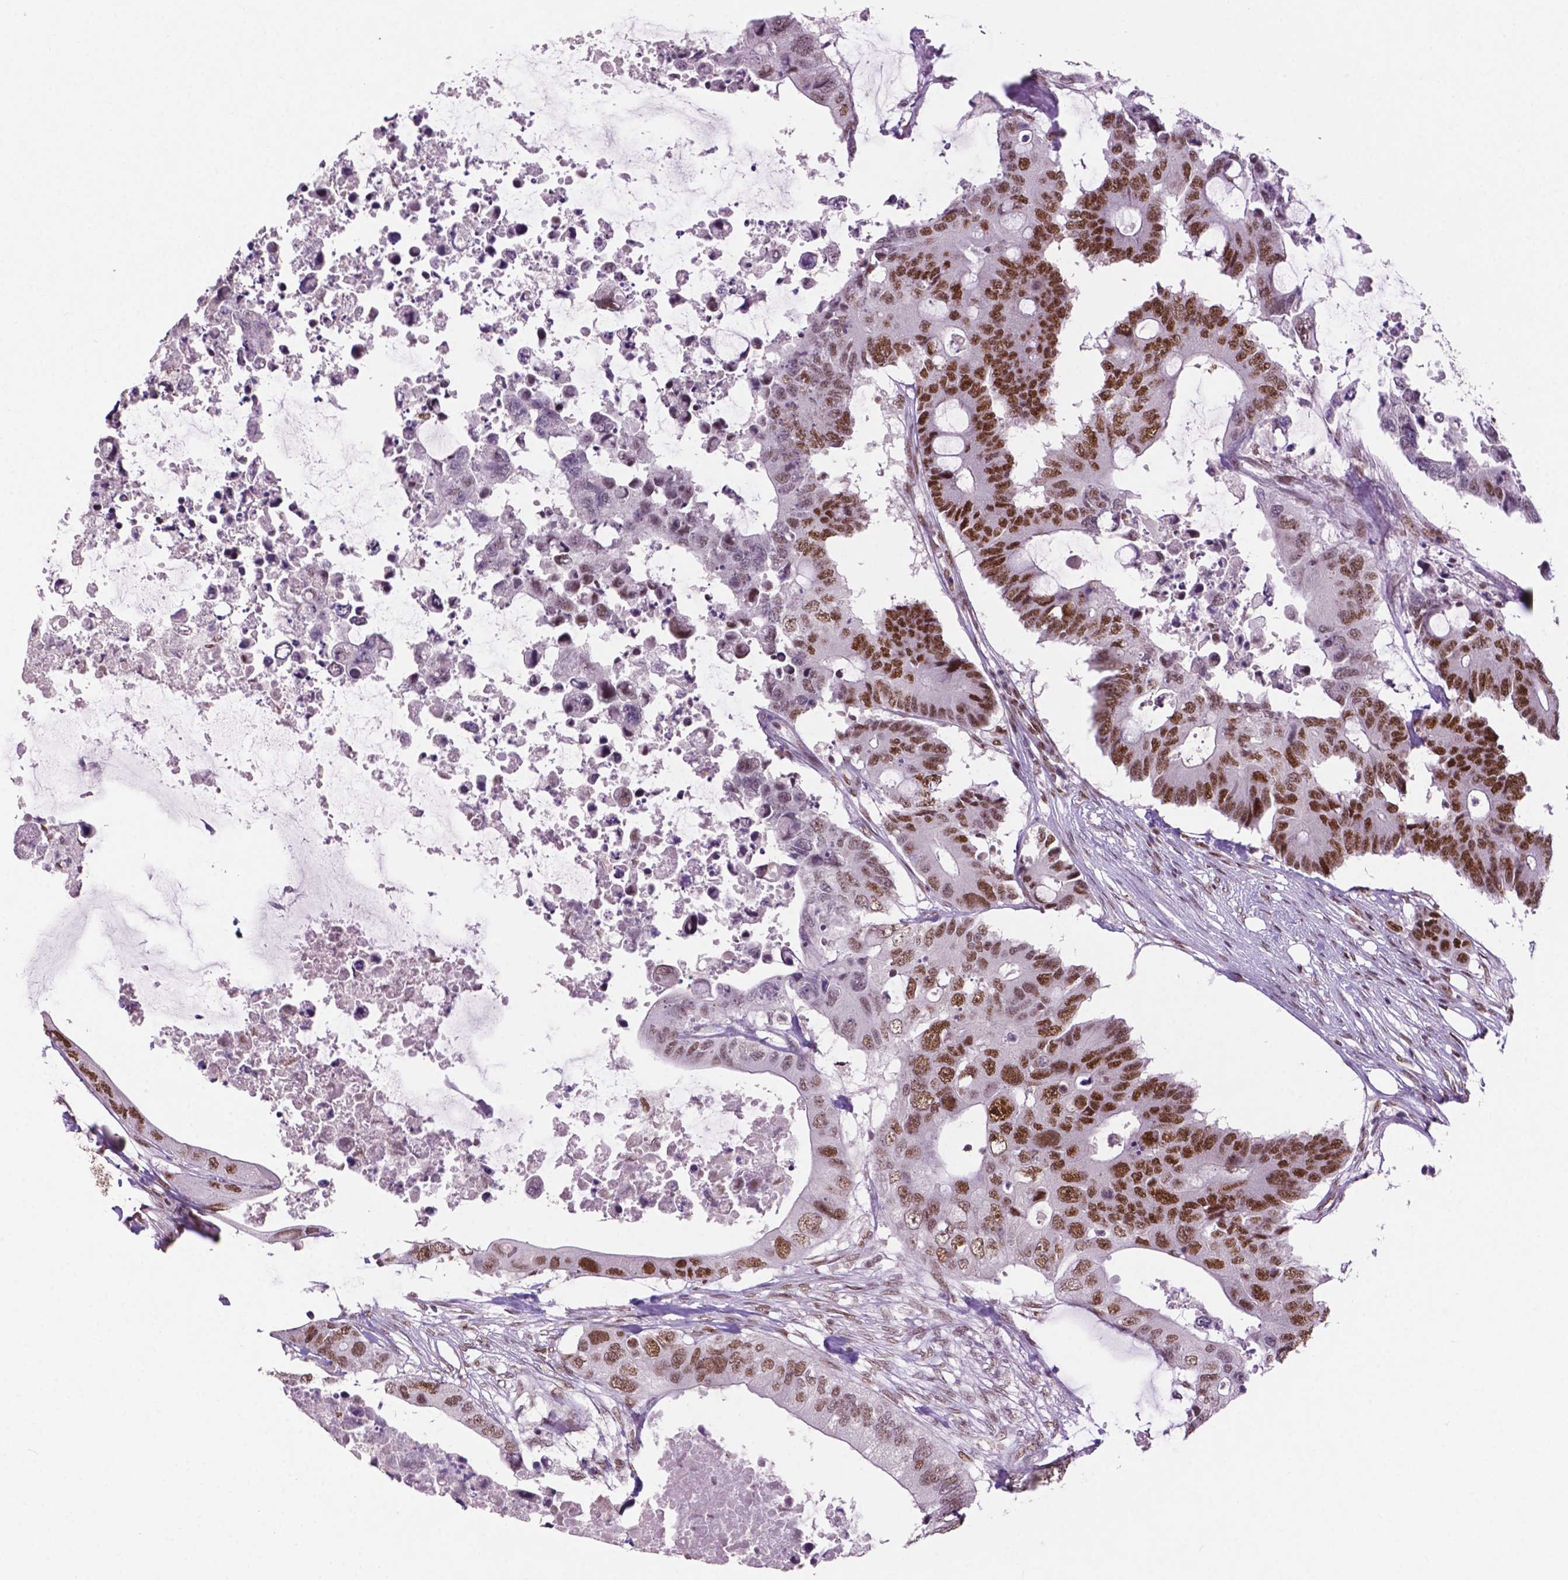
{"staining": {"intensity": "moderate", "quantity": "25%-75%", "location": "nuclear"}, "tissue": "colorectal cancer", "cell_type": "Tumor cells", "image_type": "cancer", "snomed": [{"axis": "morphology", "description": "Adenocarcinoma, NOS"}, {"axis": "topography", "description": "Colon"}], "caption": "A brown stain shows moderate nuclear expression of a protein in colorectal adenocarcinoma tumor cells.", "gene": "MLH1", "patient": {"sex": "male", "age": 71}}